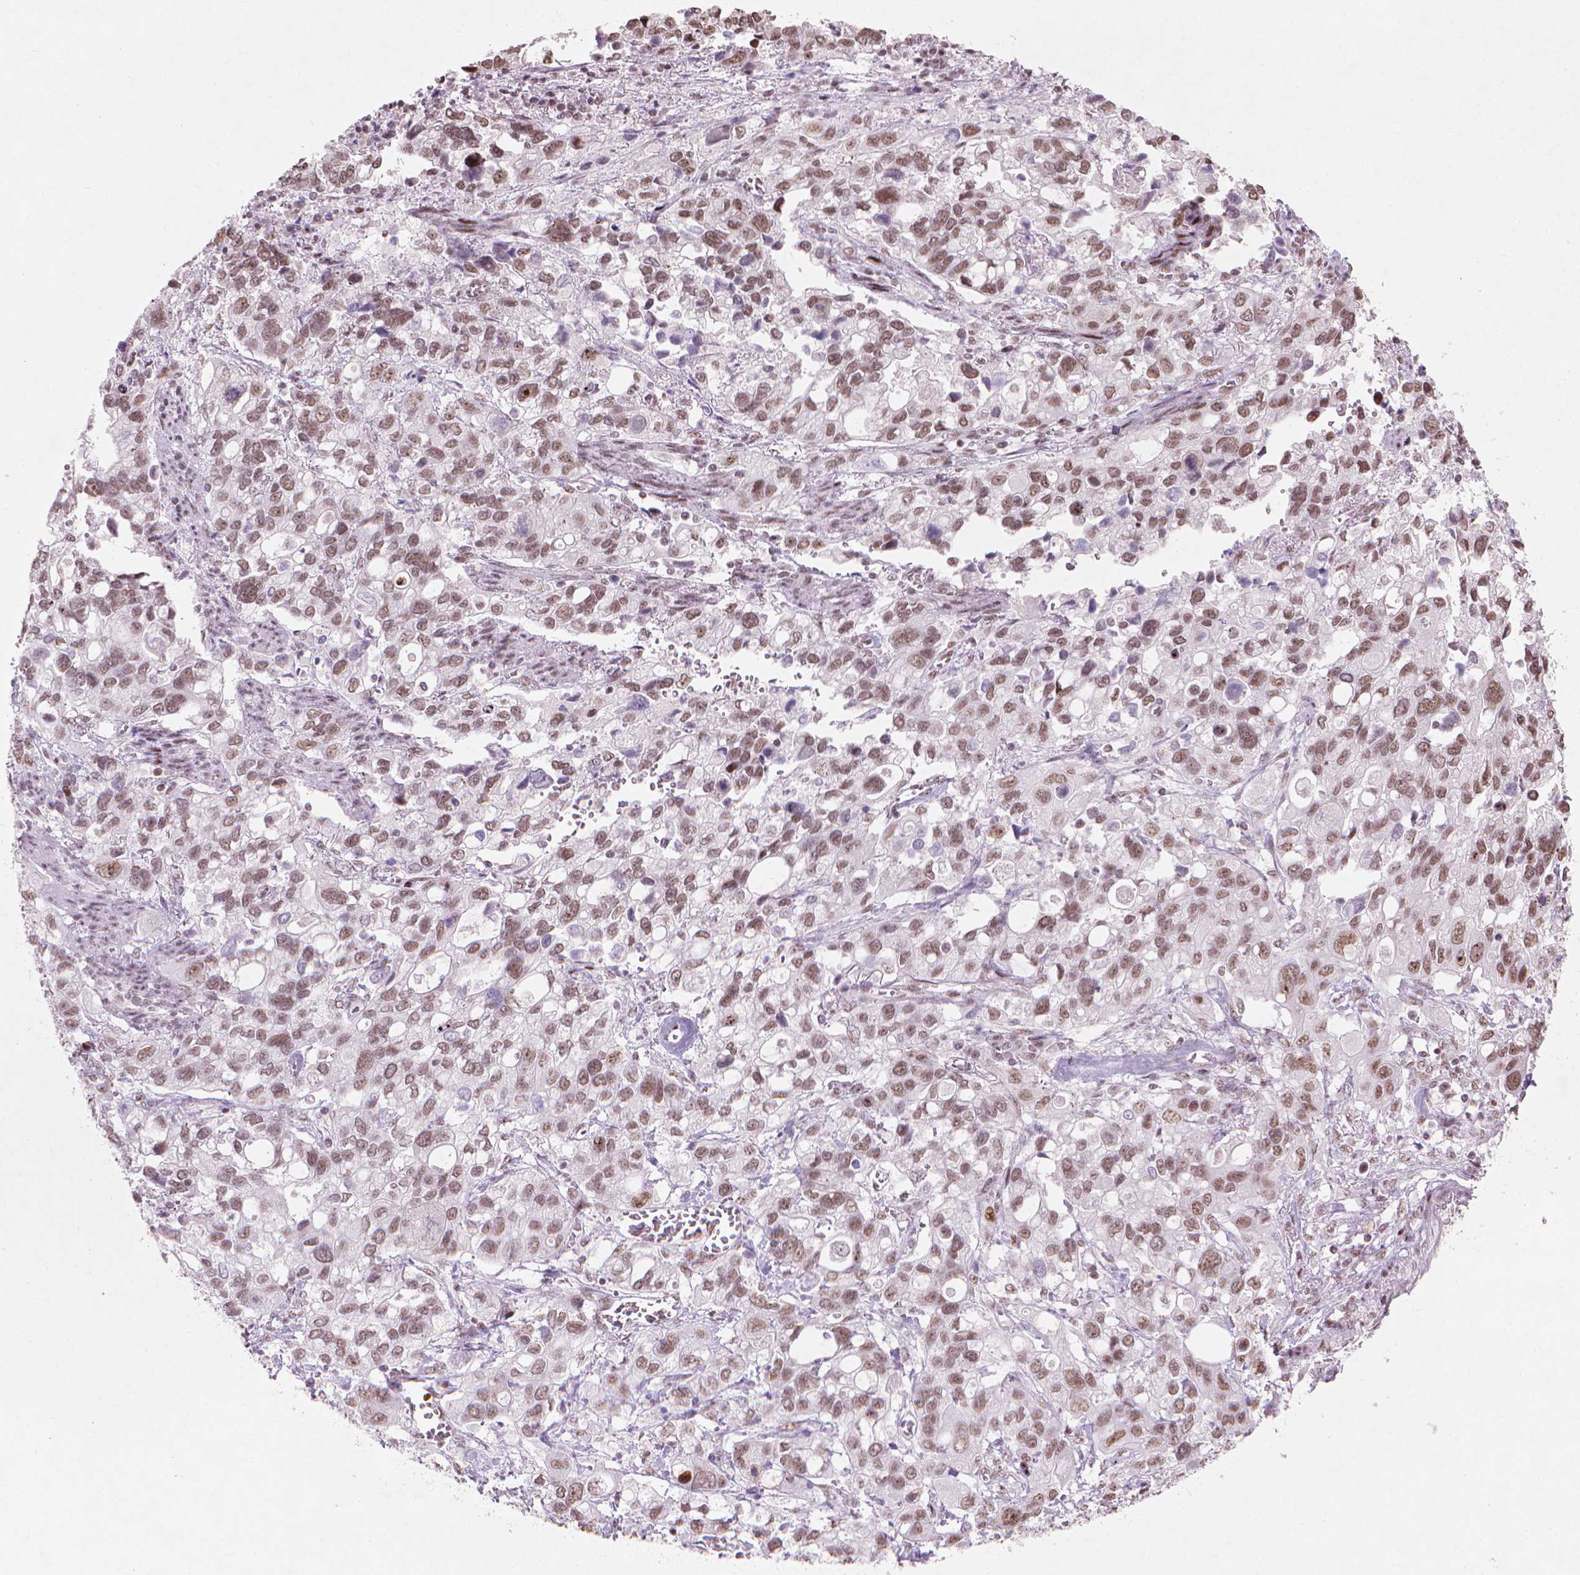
{"staining": {"intensity": "moderate", "quantity": ">75%", "location": "nuclear"}, "tissue": "stomach cancer", "cell_type": "Tumor cells", "image_type": "cancer", "snomed": [{"axis": "morphology", "description": "Adenocarcinoma, NOS"}, {"axis": "topography", "description": "Stomach, upper"}], "caption": "Immunohistochemical staining of human stomach cancer exhibits medium levels of moderate nuclear staining in about >75% of tumor cells.", "gene": "HES7", "patient": {"sex": "female", "age": 81}}